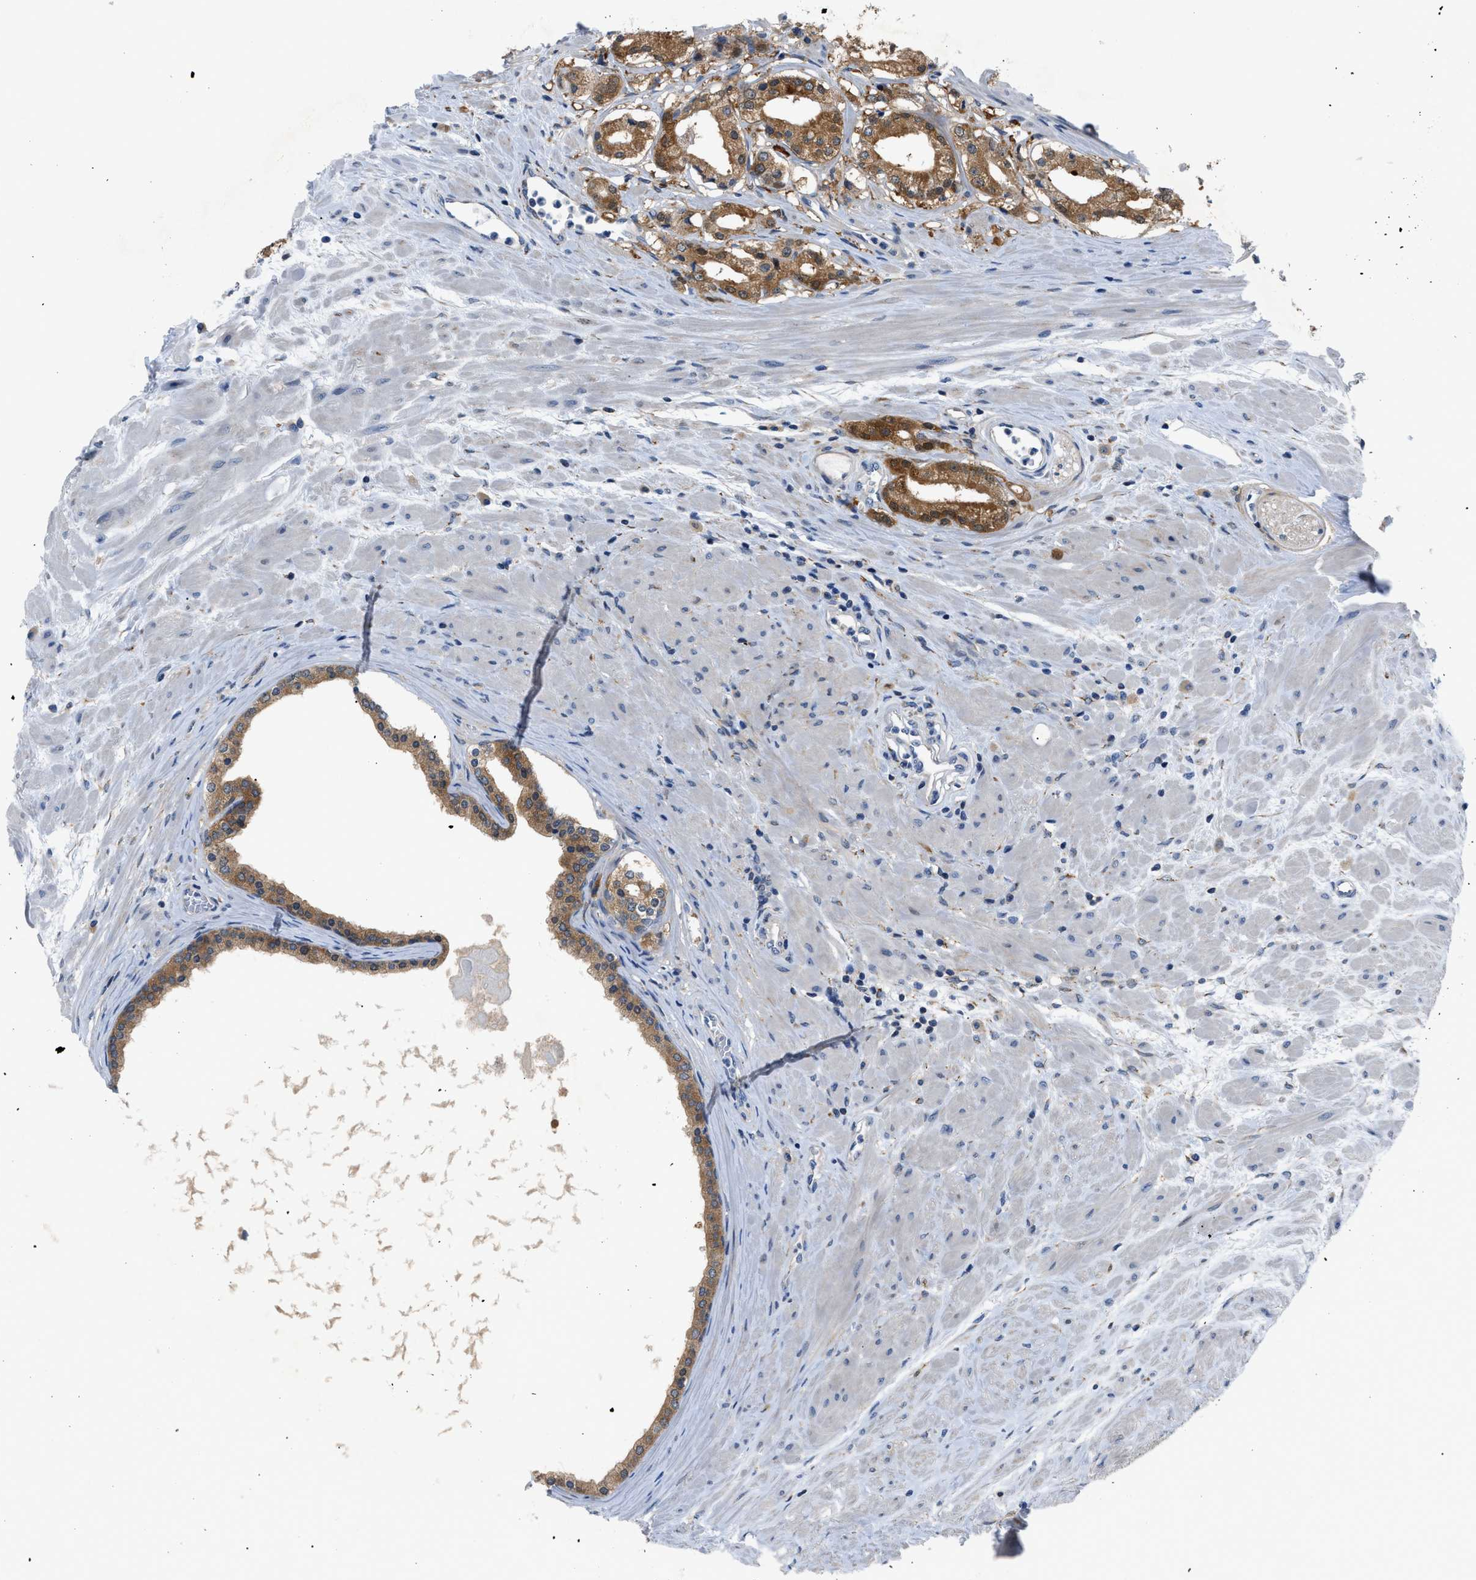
{"staining": {"intensity": "strong", "quantity": ">75%", "location": "cytoplasmic/membranous"}, "tissue": "prostate cancer", "cell_type": "Tumor cells", "image_type": "cancer", "snomed": [{"axis": "morphology", "description": "Adenocarcinoma, Low grade"}, {"axis": "topography", "description": "Prostate"}], "caption": "Strong cytoplasmic/membranous expression for a protein is present in about >75% of tumor cells of prostate adenocarcinoma (low-grade) using immunohistochemistry (IHC).", "gene": "TMEM45B", "patient": {"sex": "male", "age": 63}}